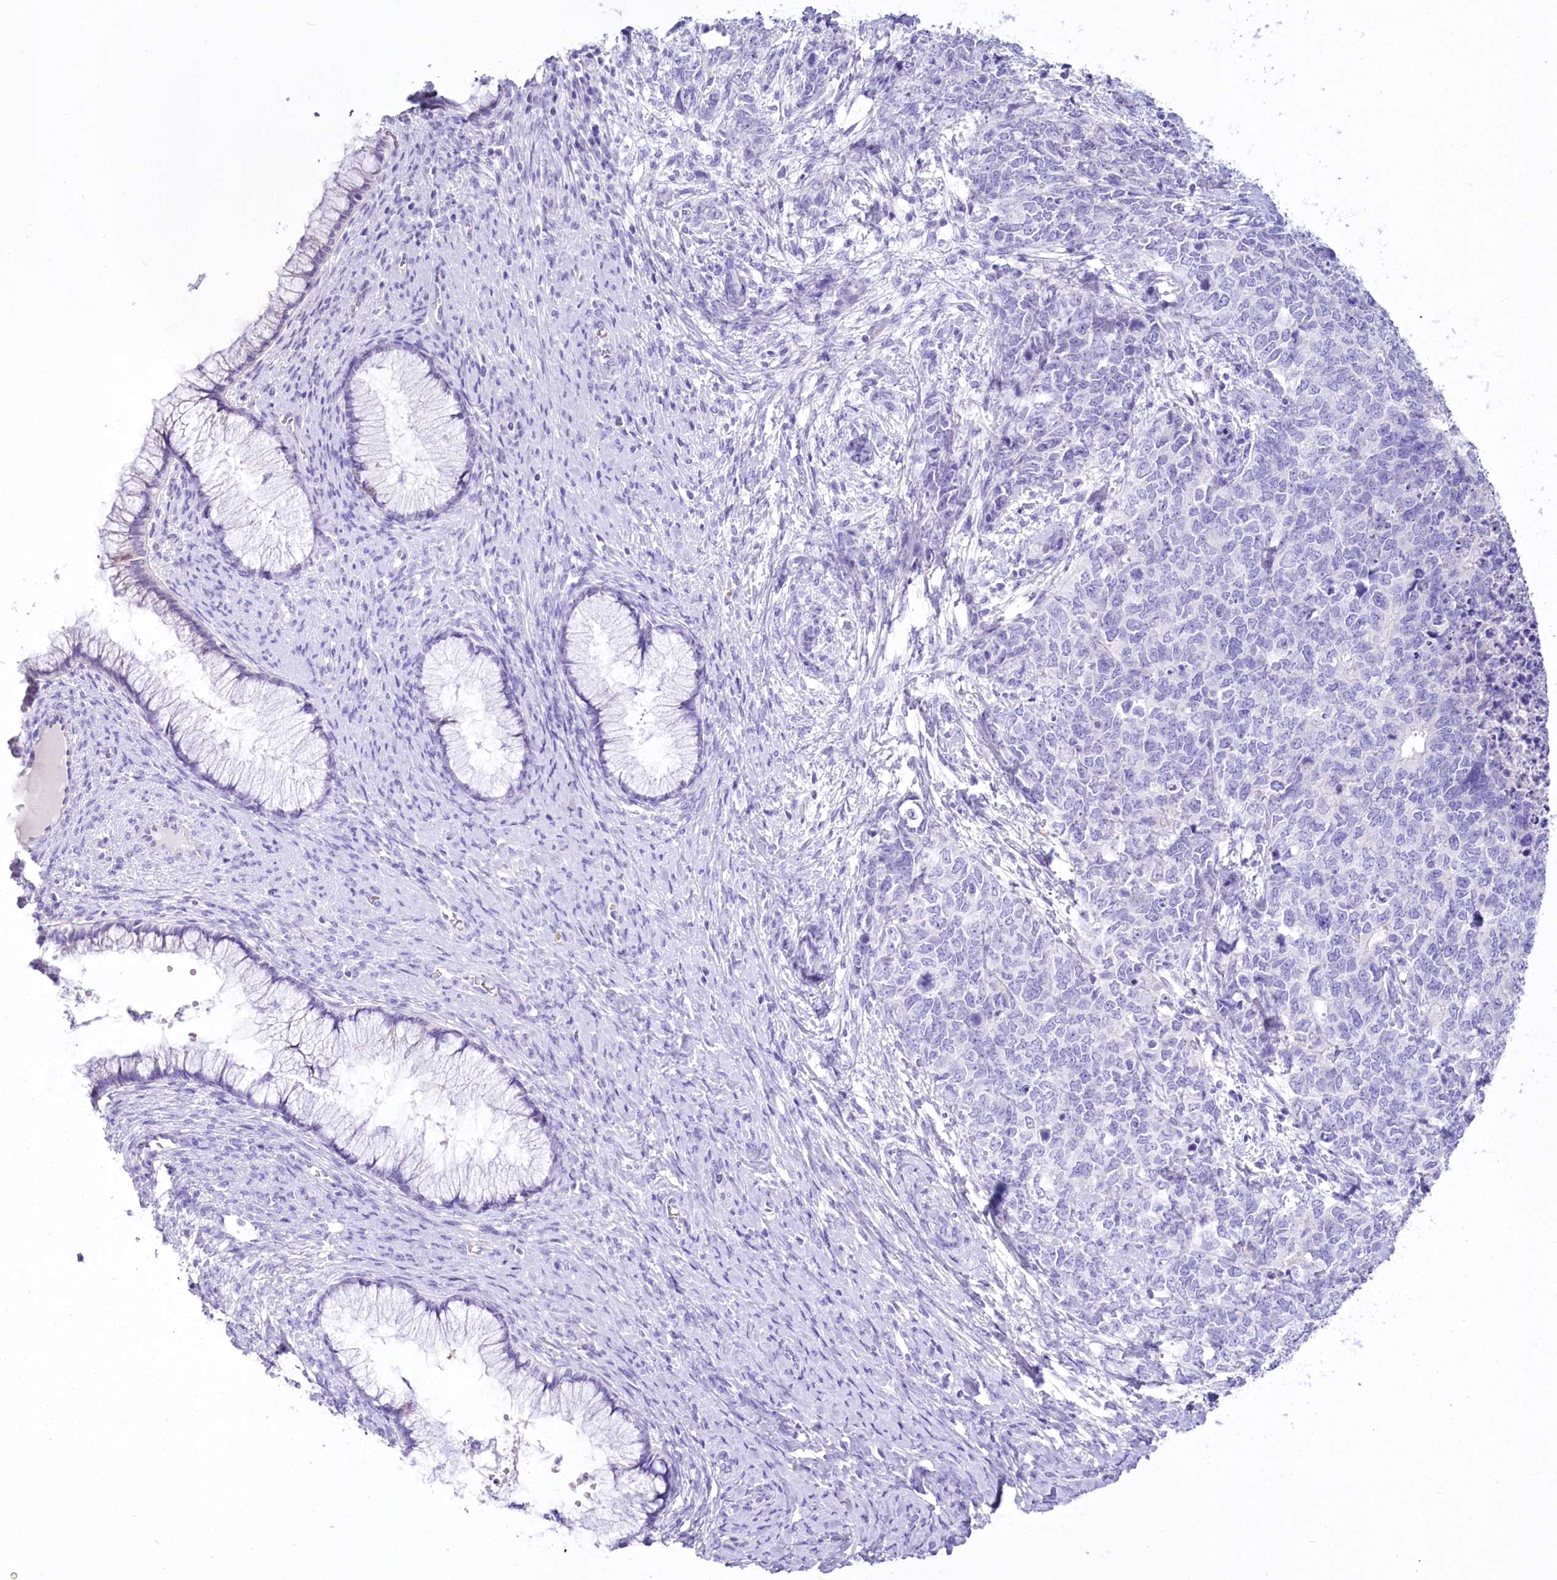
{"staining": {"intensity": "negative", "quantity": "none", "location": "none"}, "tissue": "cervical cancer", "cell_type": "Tumor cells", "image_type": "cancer", "snomed": [{"axis": "morphology", "description": "Squamous cell carcinoma, NOS"}, {"axis": "topography", "description": "Cervix"}], "caption": "A histopathology image of cervical squamous cell carcinoma stained for a protein reveals no brown staining in tumor cells. The staining was performed using DAB to visualize the protein expression in brown, while the nuclei were stained in blue with hematoxylin (Magnification: 20x).", "gene": "PBLD", "patient": {"sex": "female", "age": 63}}